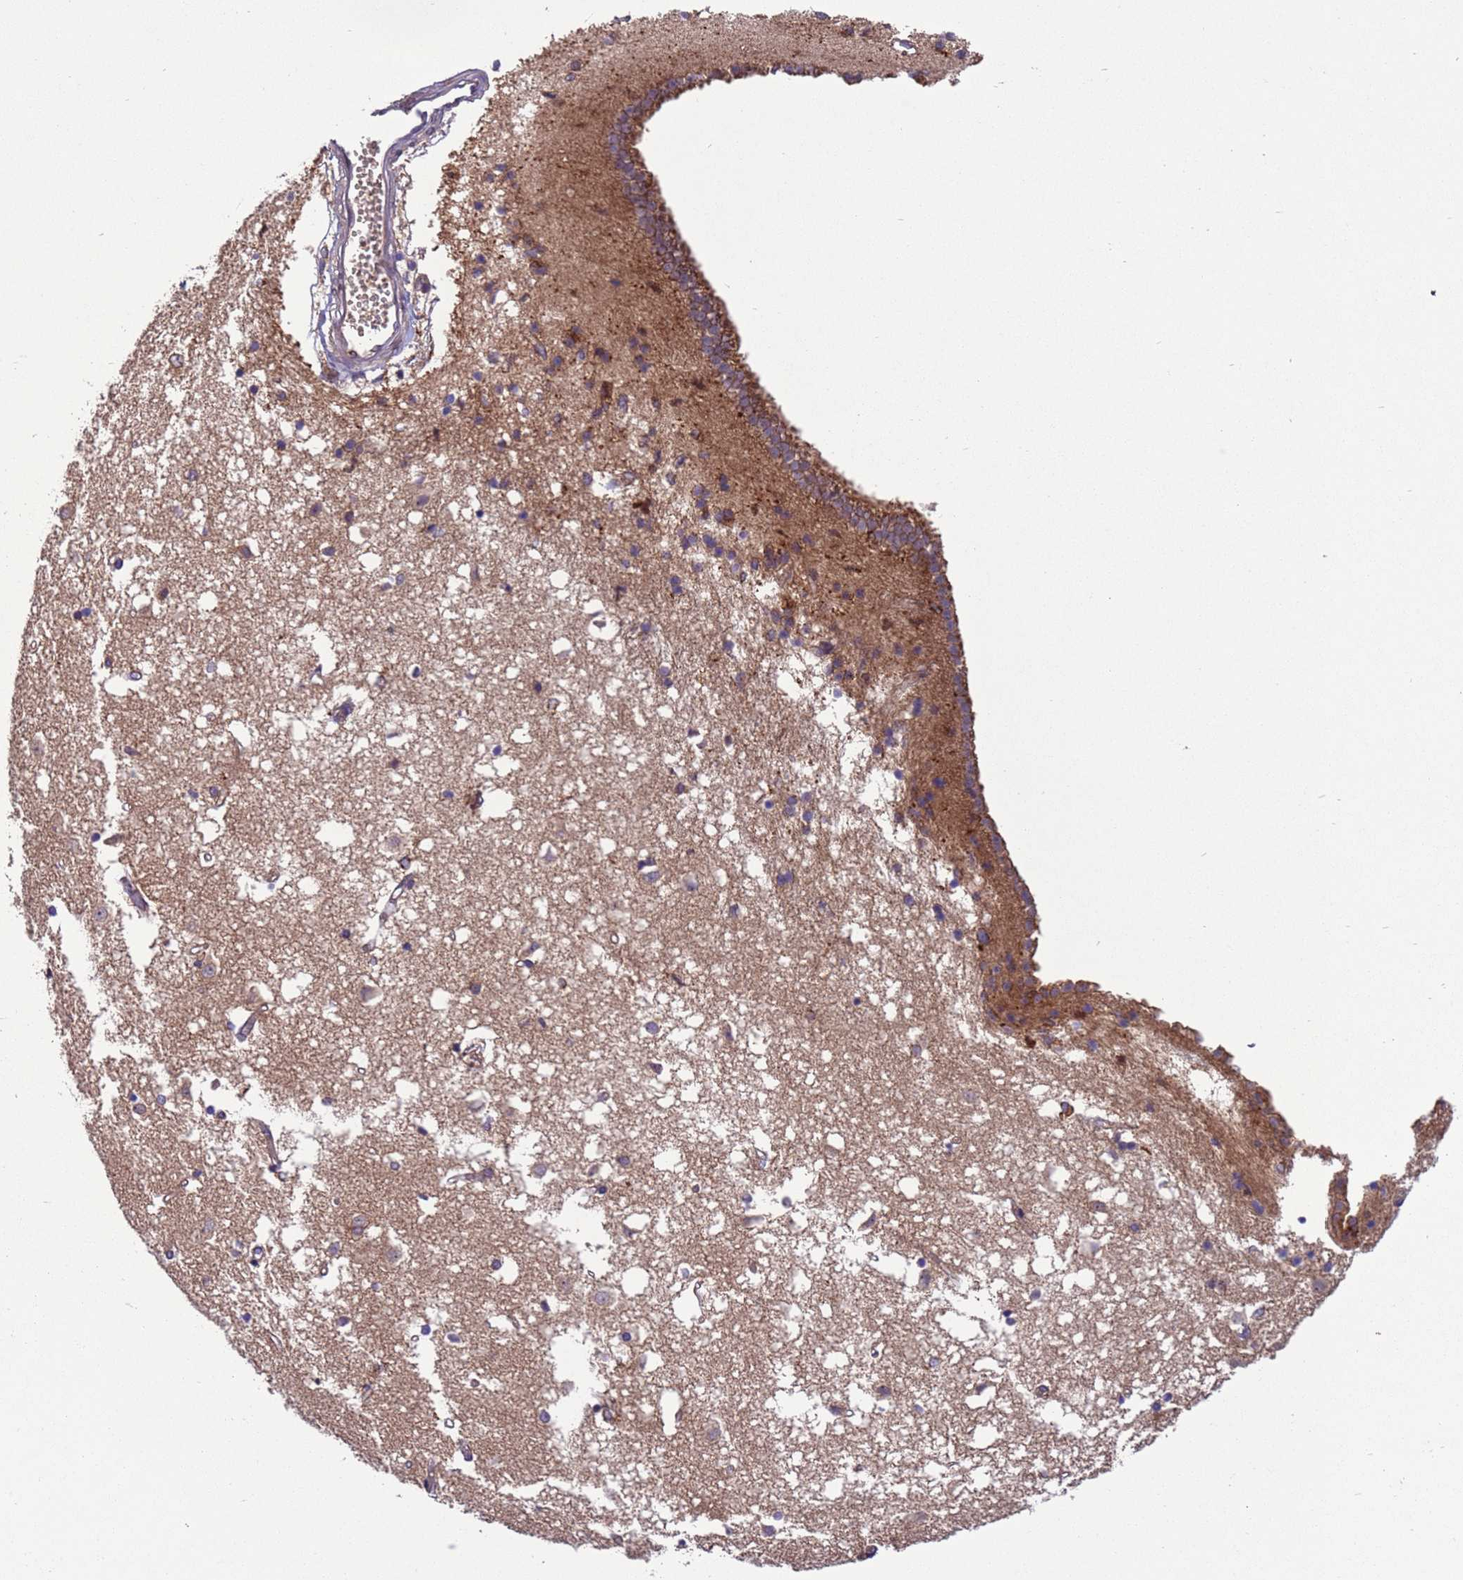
{"staining": {"intensity": "moderate", "quantity": "<25%", "location": "cytoplasmic/membranous"}, "tissue": "caudate", "cell_type": "Glial cells", "image_type": "normal", "snomed": [{"axis": "morphology", "description": "Normal tissue, NOS"}, {"axis": "topography", "description": "Lateral ventricle wall"}], "caption": "A brown stain shows moderate cytoplasmic/membranous positivity of a protein in glial cells of benign caudate.", "gene": "ARHGAP12", "patient": {"sex": "male", "age": 45}}